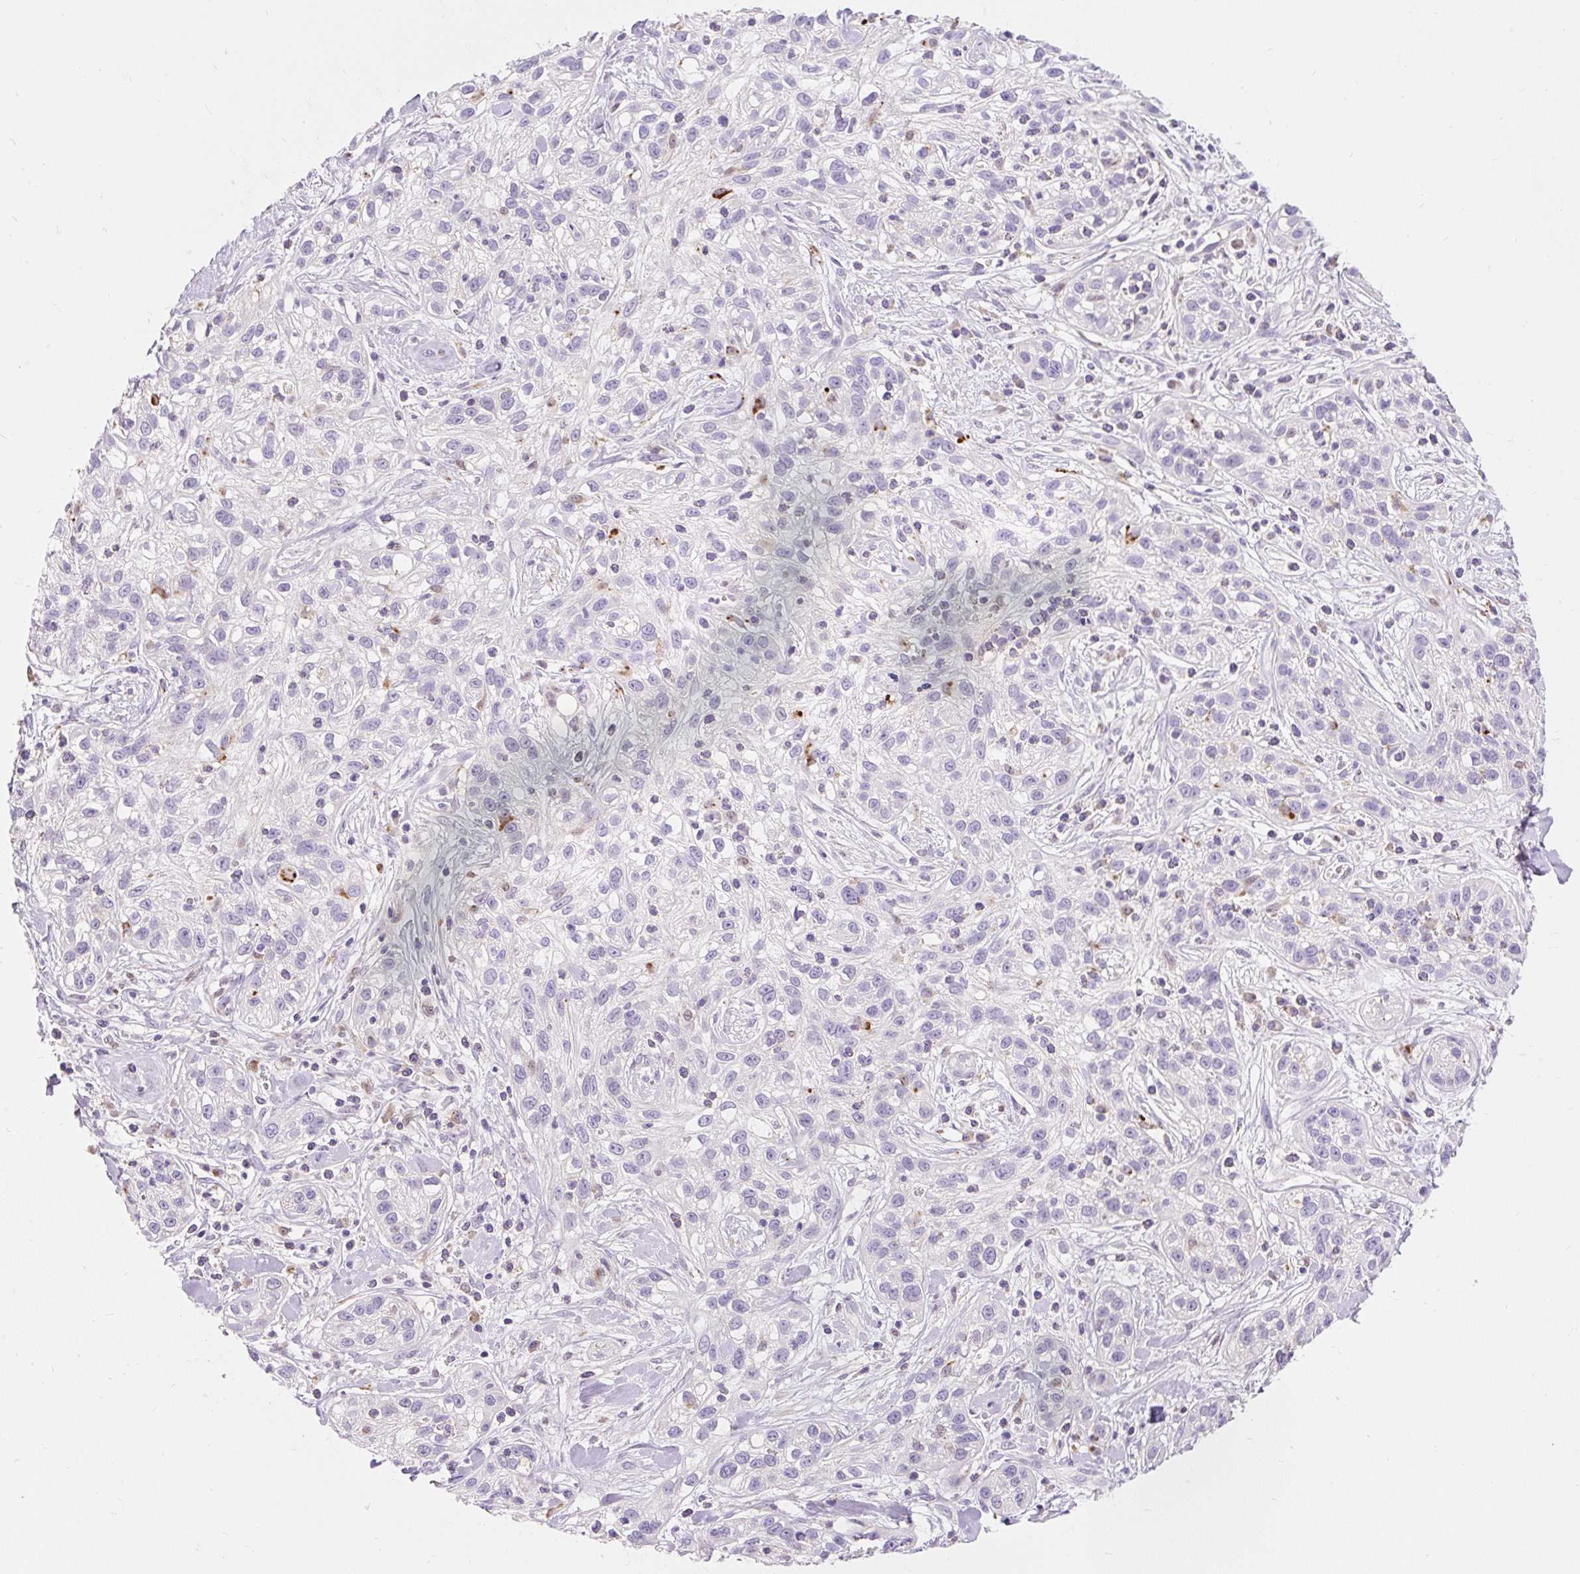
{"staining": {"intensity": "negative", "quantity": "none", "location": "none"}, "tissue": "skin cancer", "cell_type": "Tumor cells", "image_type": "cancer", "snomed": [{"axis": "morphology", "description": "Squamous cell carcinoma, NOS"}, {"axis": "topography", "description": "Skin"}], "caption": "A high-resolution micrograph shows immunohistochemistry staining of squamous cell carcinoma (skin), which displays no significant staining in tumor cells. The staining was performed using DAB to visualize the protein expression in brown, while the nuclei were stained in blue with hematoxylin (Magnification: 20x).", "gene": "TMEM150C", "patient": {"sex": "male", "age": 82}}